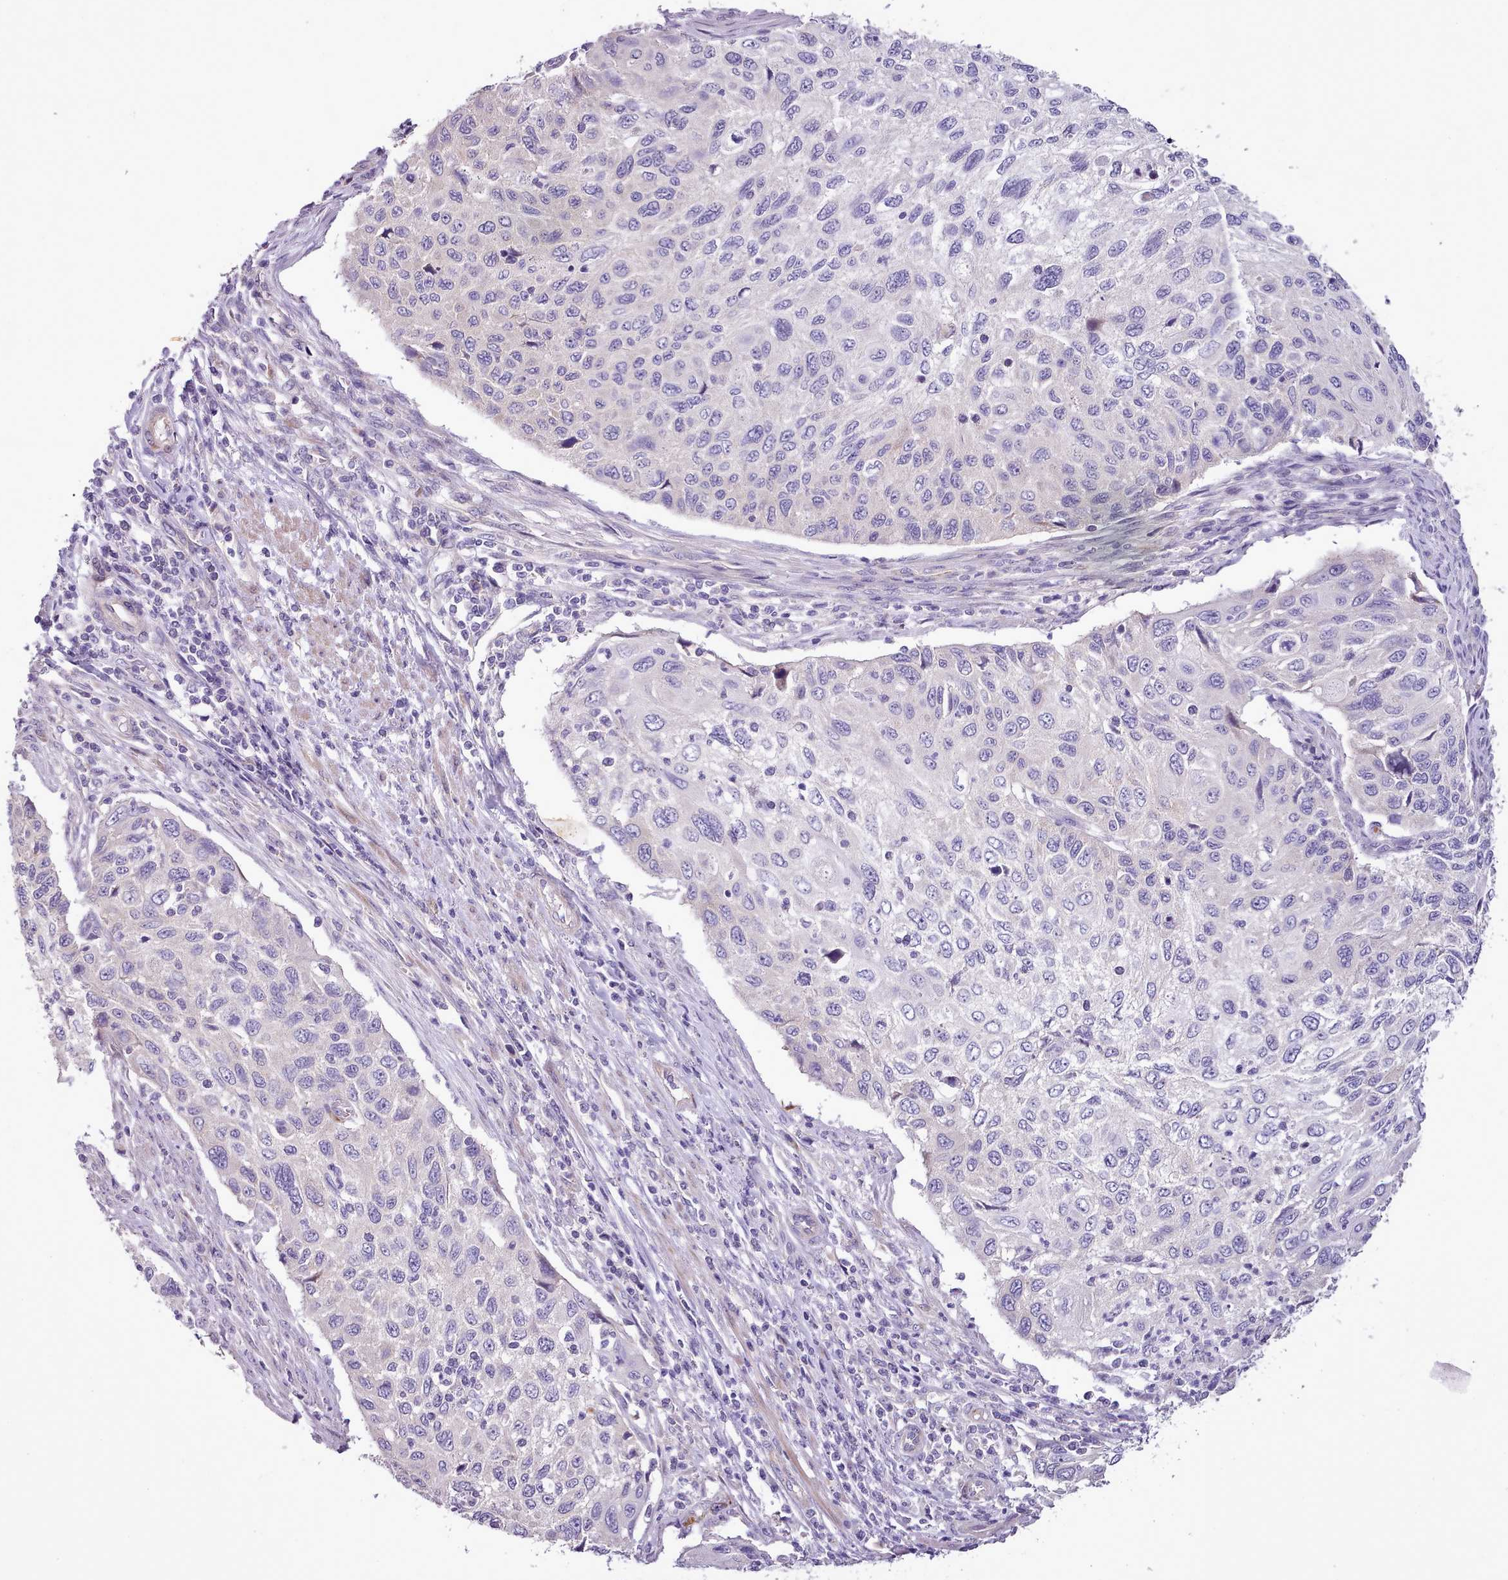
{"staining": {"intensity": "negative", "quantity": "none", "location": "none"}, "tissue": "cervical cancer", "cell_type": "Tumor cells", "image_type": "cancer", "snomed": [{"axis": "morphology", "description": "Squamous cell carcinoma, NOS"}, {"axis": "topography", "description": "Cervix"}], "caption": "A photomicrograph of cervical squamous cell carcinoma stained for a protein exhibits no brown staining in tumor cells.", "gene": "SETX", "patient": {"sex": "female", "age": 70}}